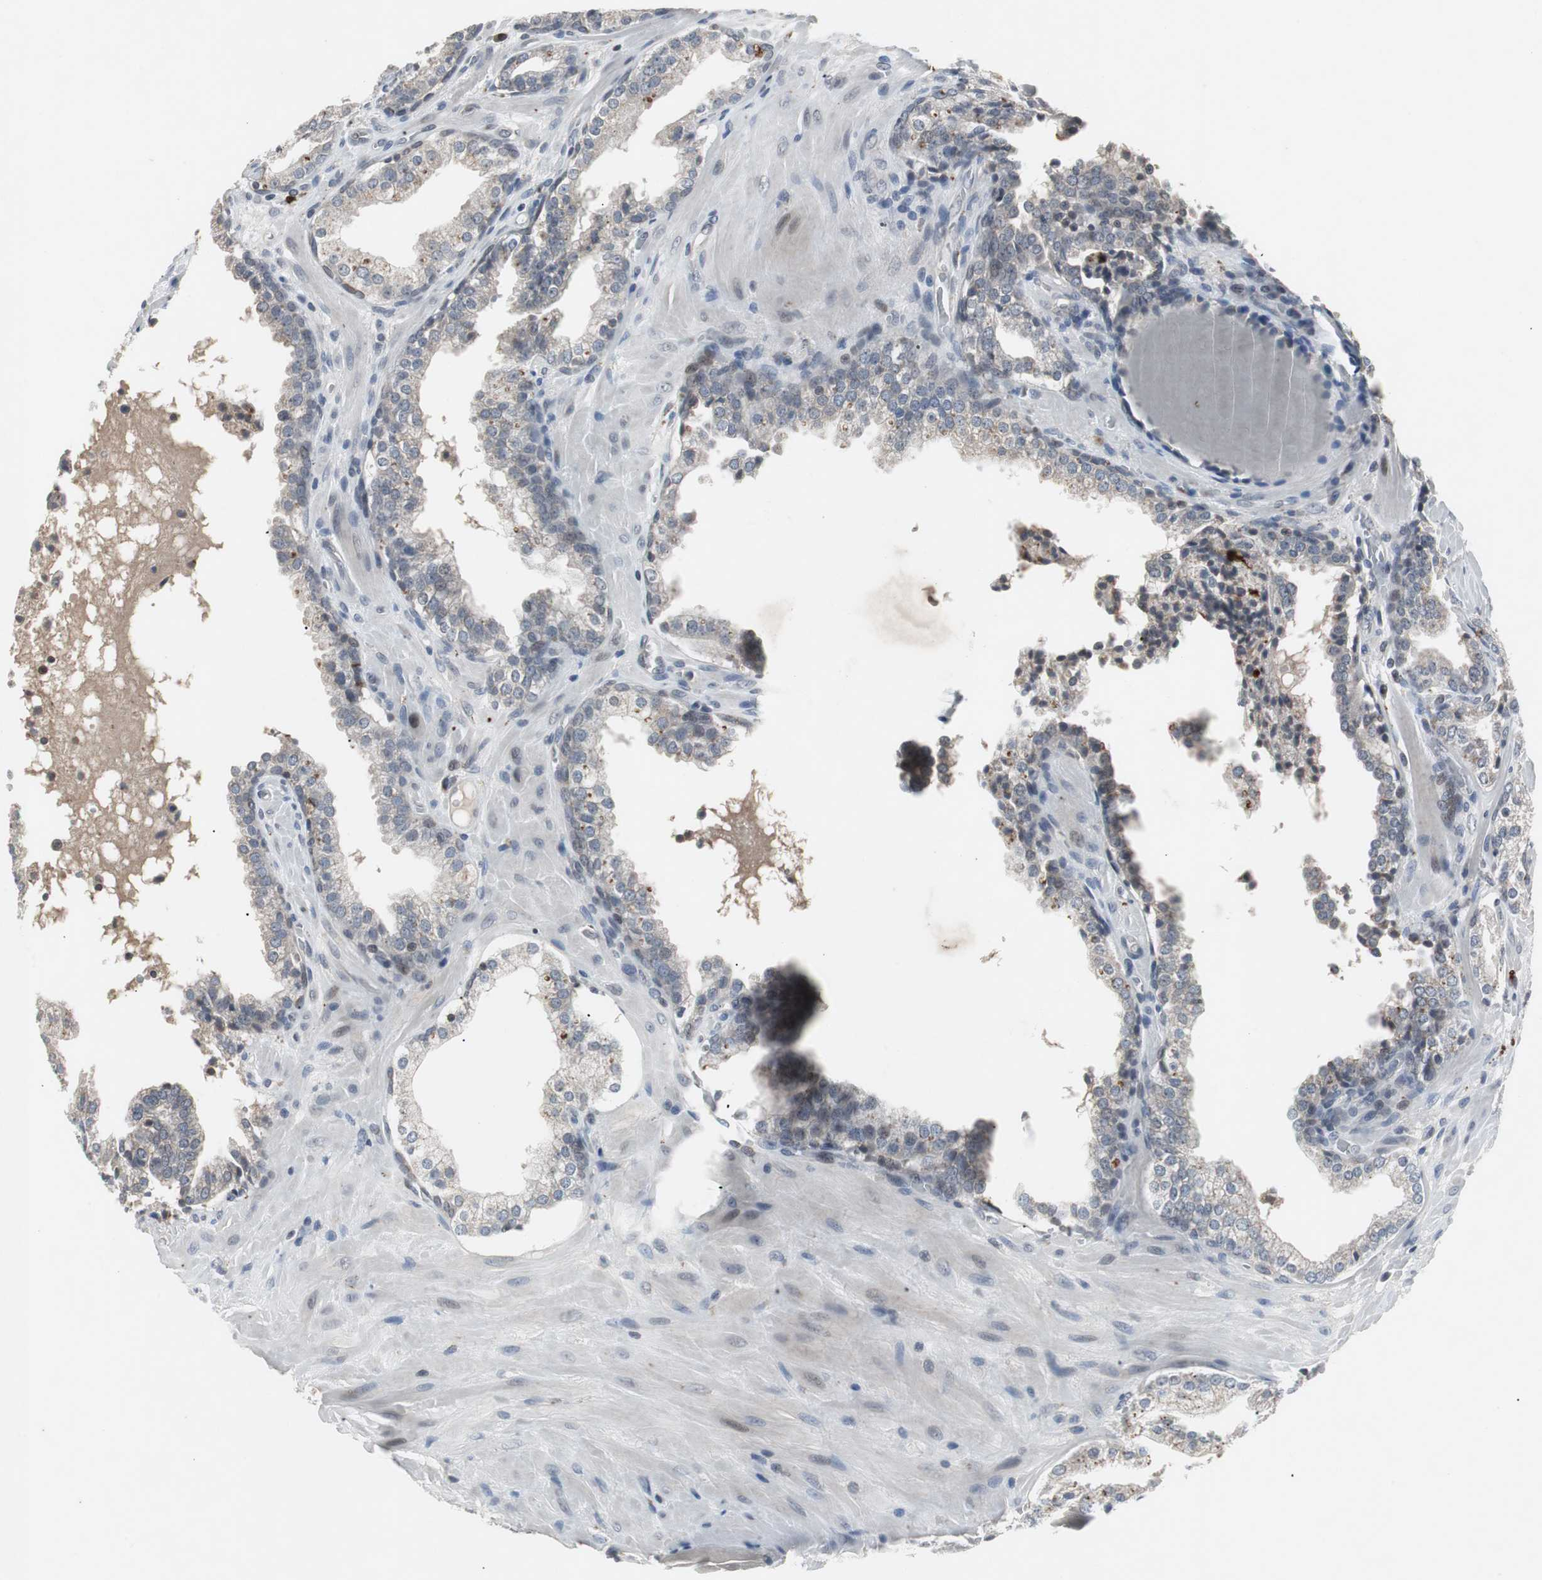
{"staining": {"intensity": "moderate", "quantity": "<25%", "location": "cytoplasmic/membranous"}, "tissue": "prostate cancer", "cell_type": "Tumor cells", "image_type": "cancer", "snomed": [{"axis": "morphology", "description": "Adenocarcinoma, High grade"}, {"axis": "topography", "description": "Prostate"}], "caption": "A low amount of moderate cytoplasmic/membranous positivity is appreciated in about <25% of tumor cells in prostate adenocarcinoma (high-grade) tissue.", "gene": "ZNF396", "patient": {"sex": "male", "age": 68}}